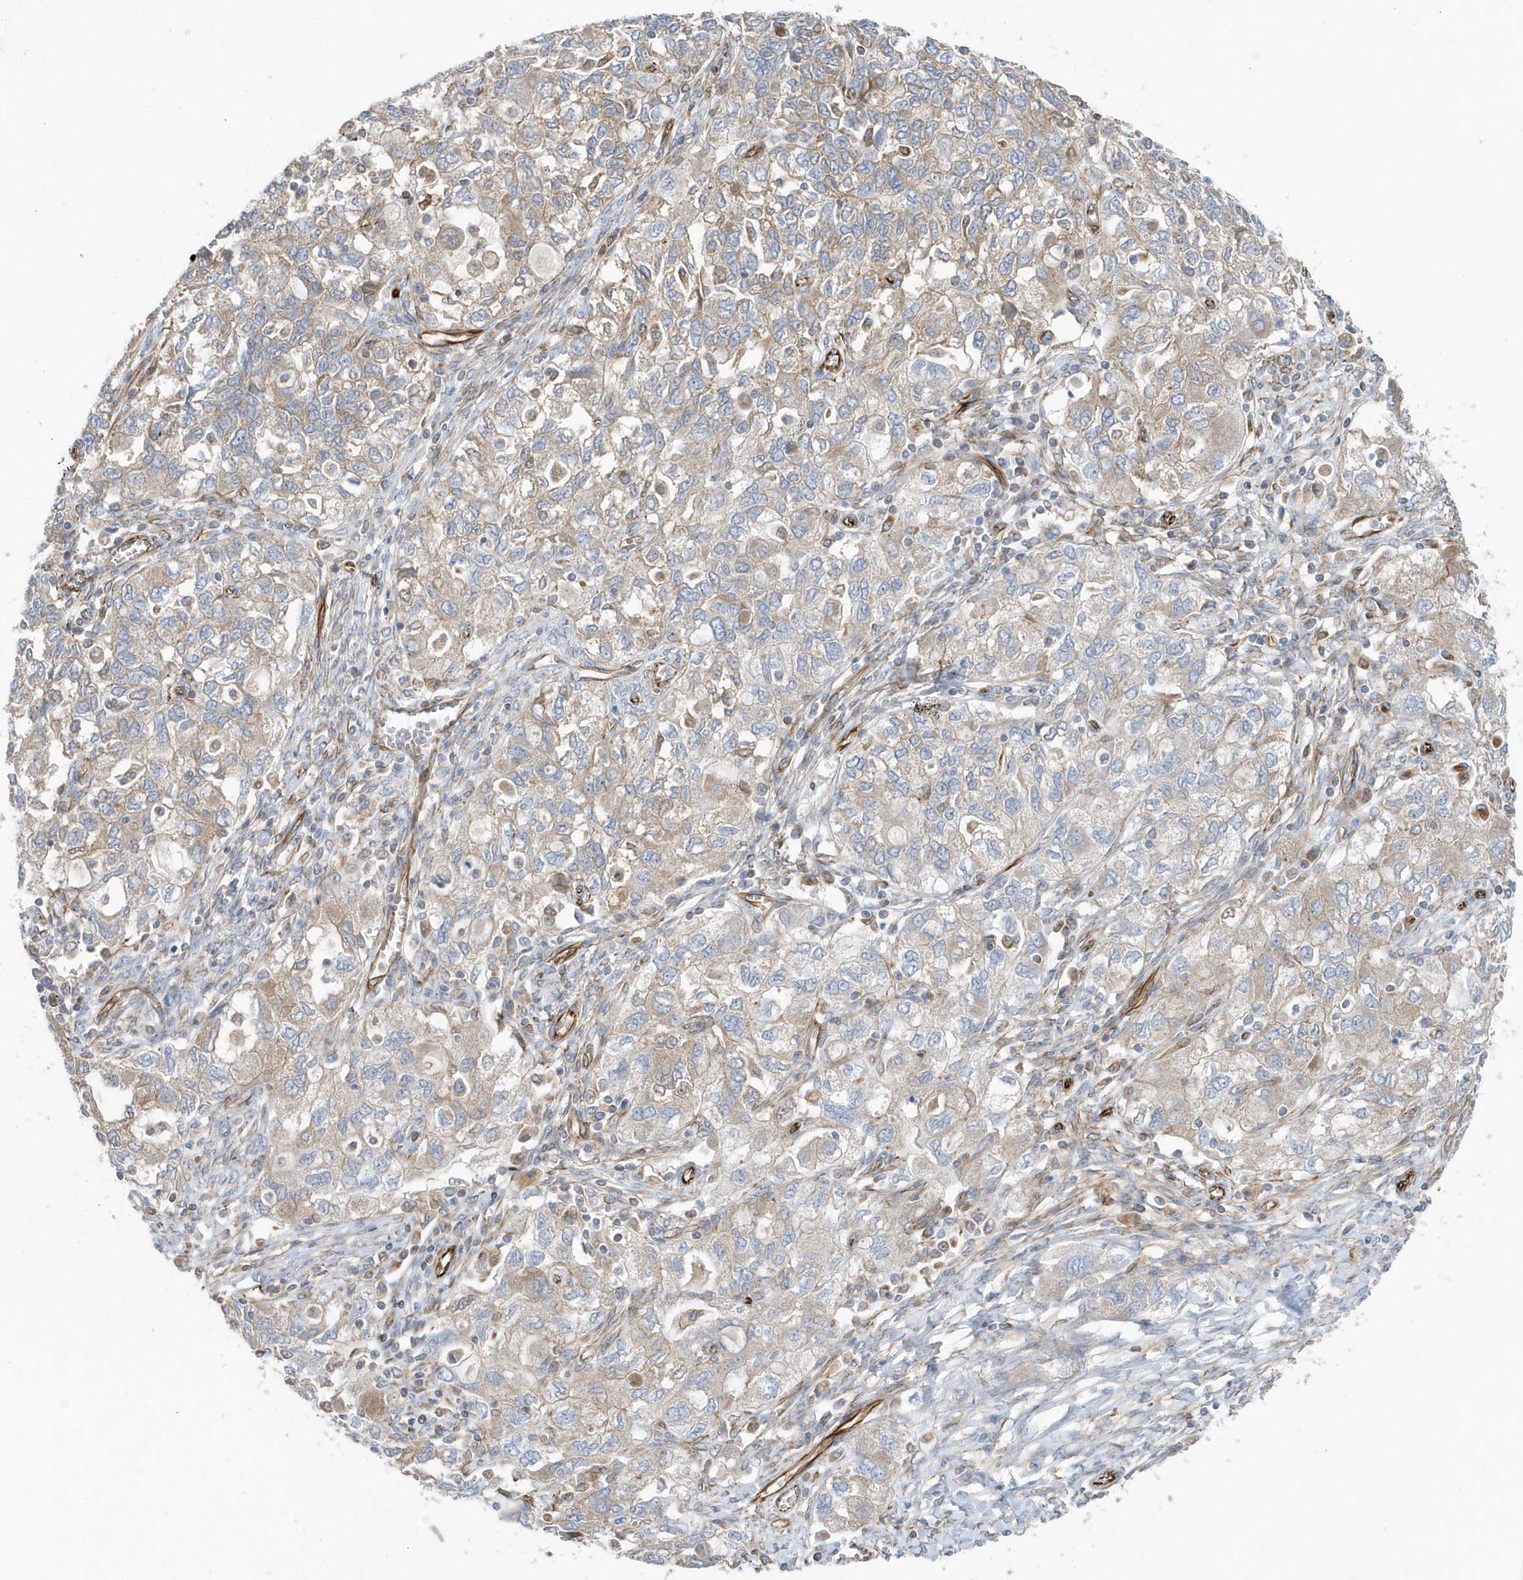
{"staining": {"intensity": "weak", "quantity": ">75%", "location": "cytoplasmic/membranous"}, "tissue": "ovarian cancer", "cell_type": "Tumor cells", "image_type": "cancer", "snomed": [{"axis": "morphology", "description": "Carcinoma, NOS"}, {"axis": "morphology", "description": "Cystadenocarcinoma, serous, NOS"}, {"axis": "topography", "description": "Ovary"}], "caption": "Immunohistochemistry (DAB (3,3'-diaminobenzidine)) staining of ovarian carcinoma shows weak cytoplasmic/membranous protein positivity in approximately >75% of tumor cells.", "gene": "RAB17", "patient": {"sex": "female", "age": 69}}